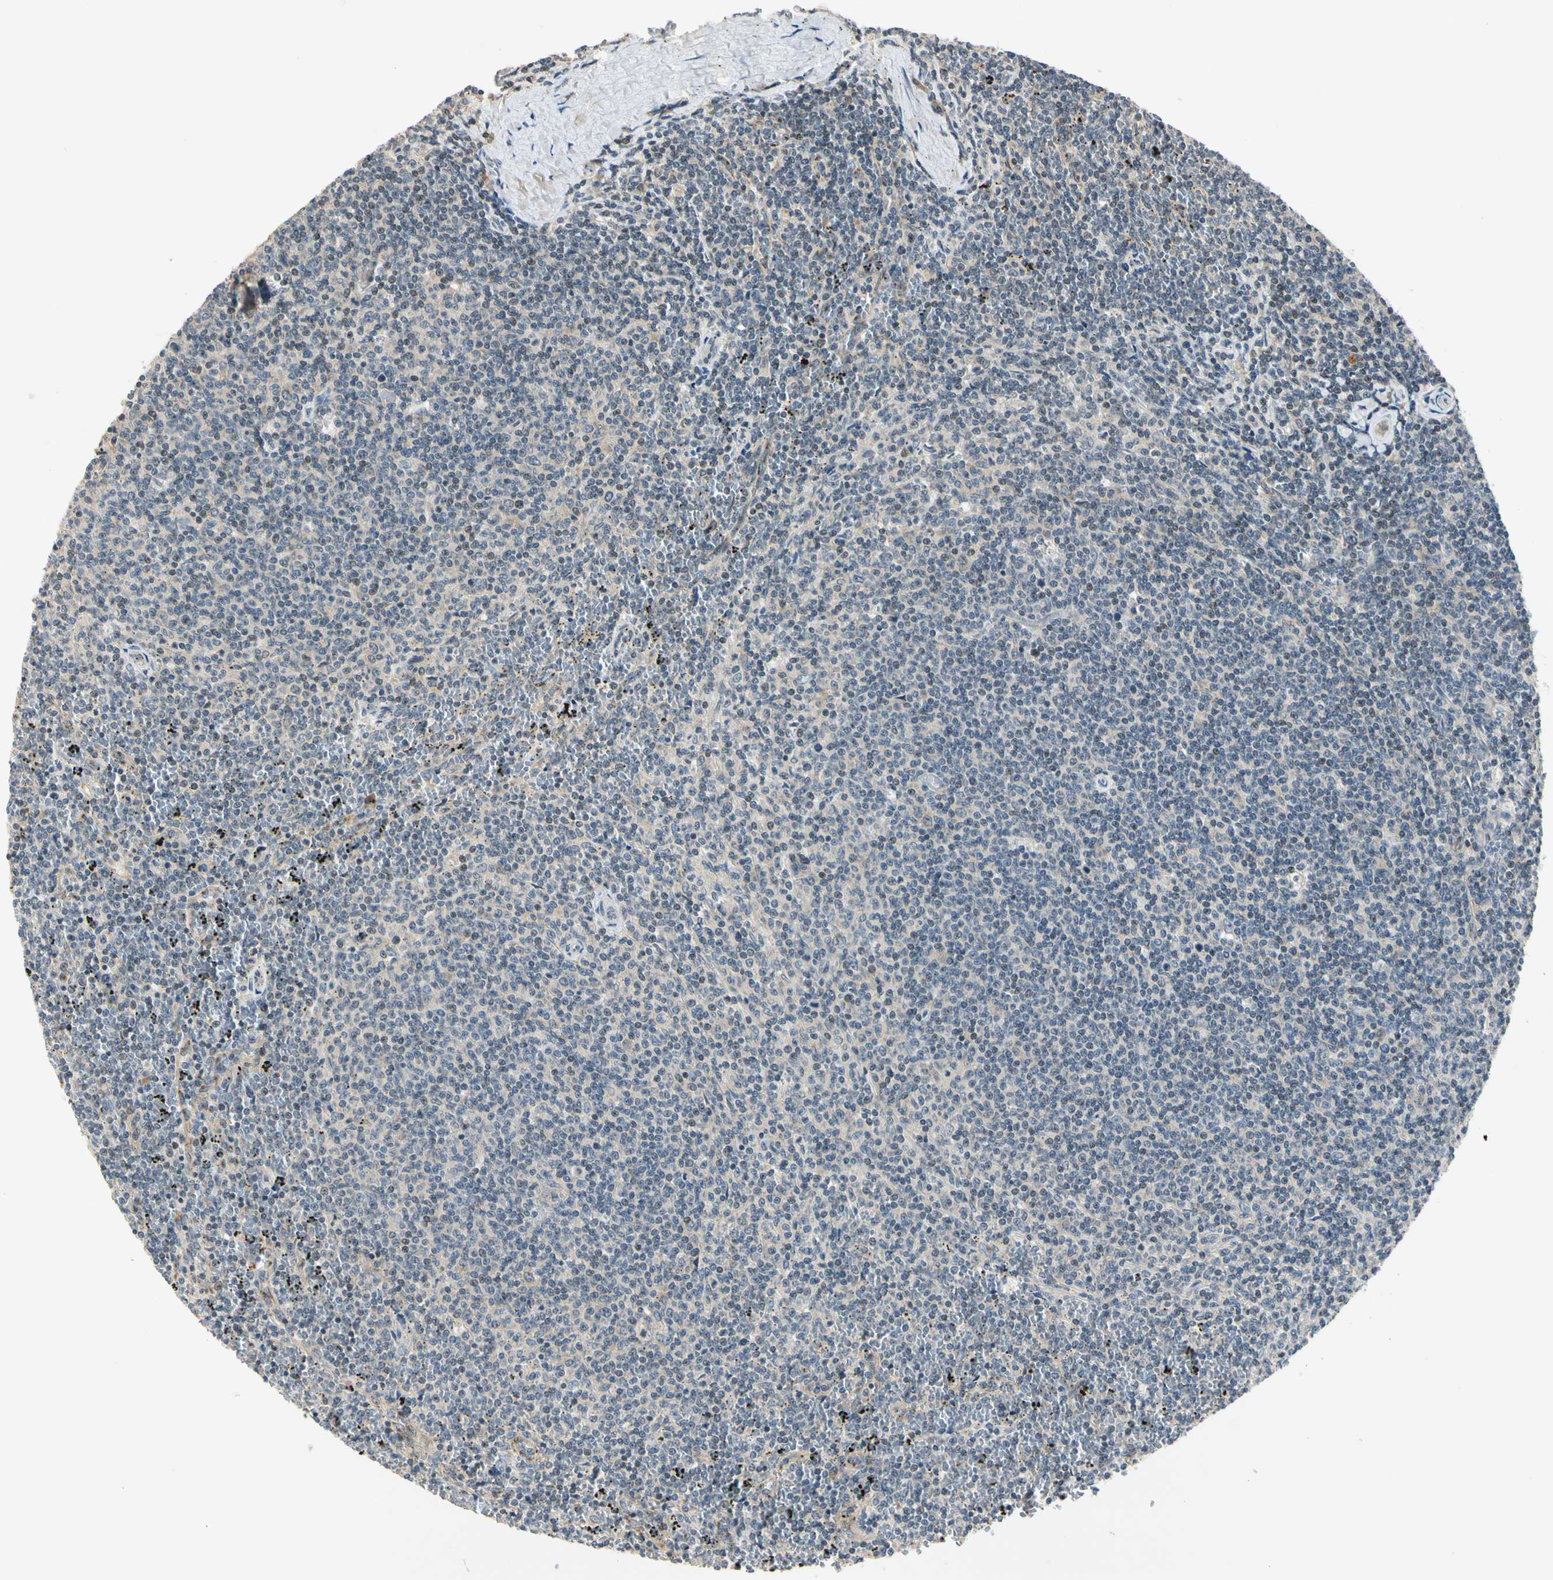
{"staining": {"intensity": "negative", "quantity": "none", "location": "none"}, "tissue": "lymphoma", "cell_type": "Tumor cells", "image_type": "cancer", "snomed": [{"axis": "morphology", "description": "Malignant lymphoma, non-Hodgkin's type, Low grade"}, {"axis": "topography", "description": "Spleen"}], "caption": "Immunohistochemical staining of lymphoma displays no significant expression in tumor cells.", "gene": "RPS6KB2", "patient": {"sex": "female", "age": 50}}